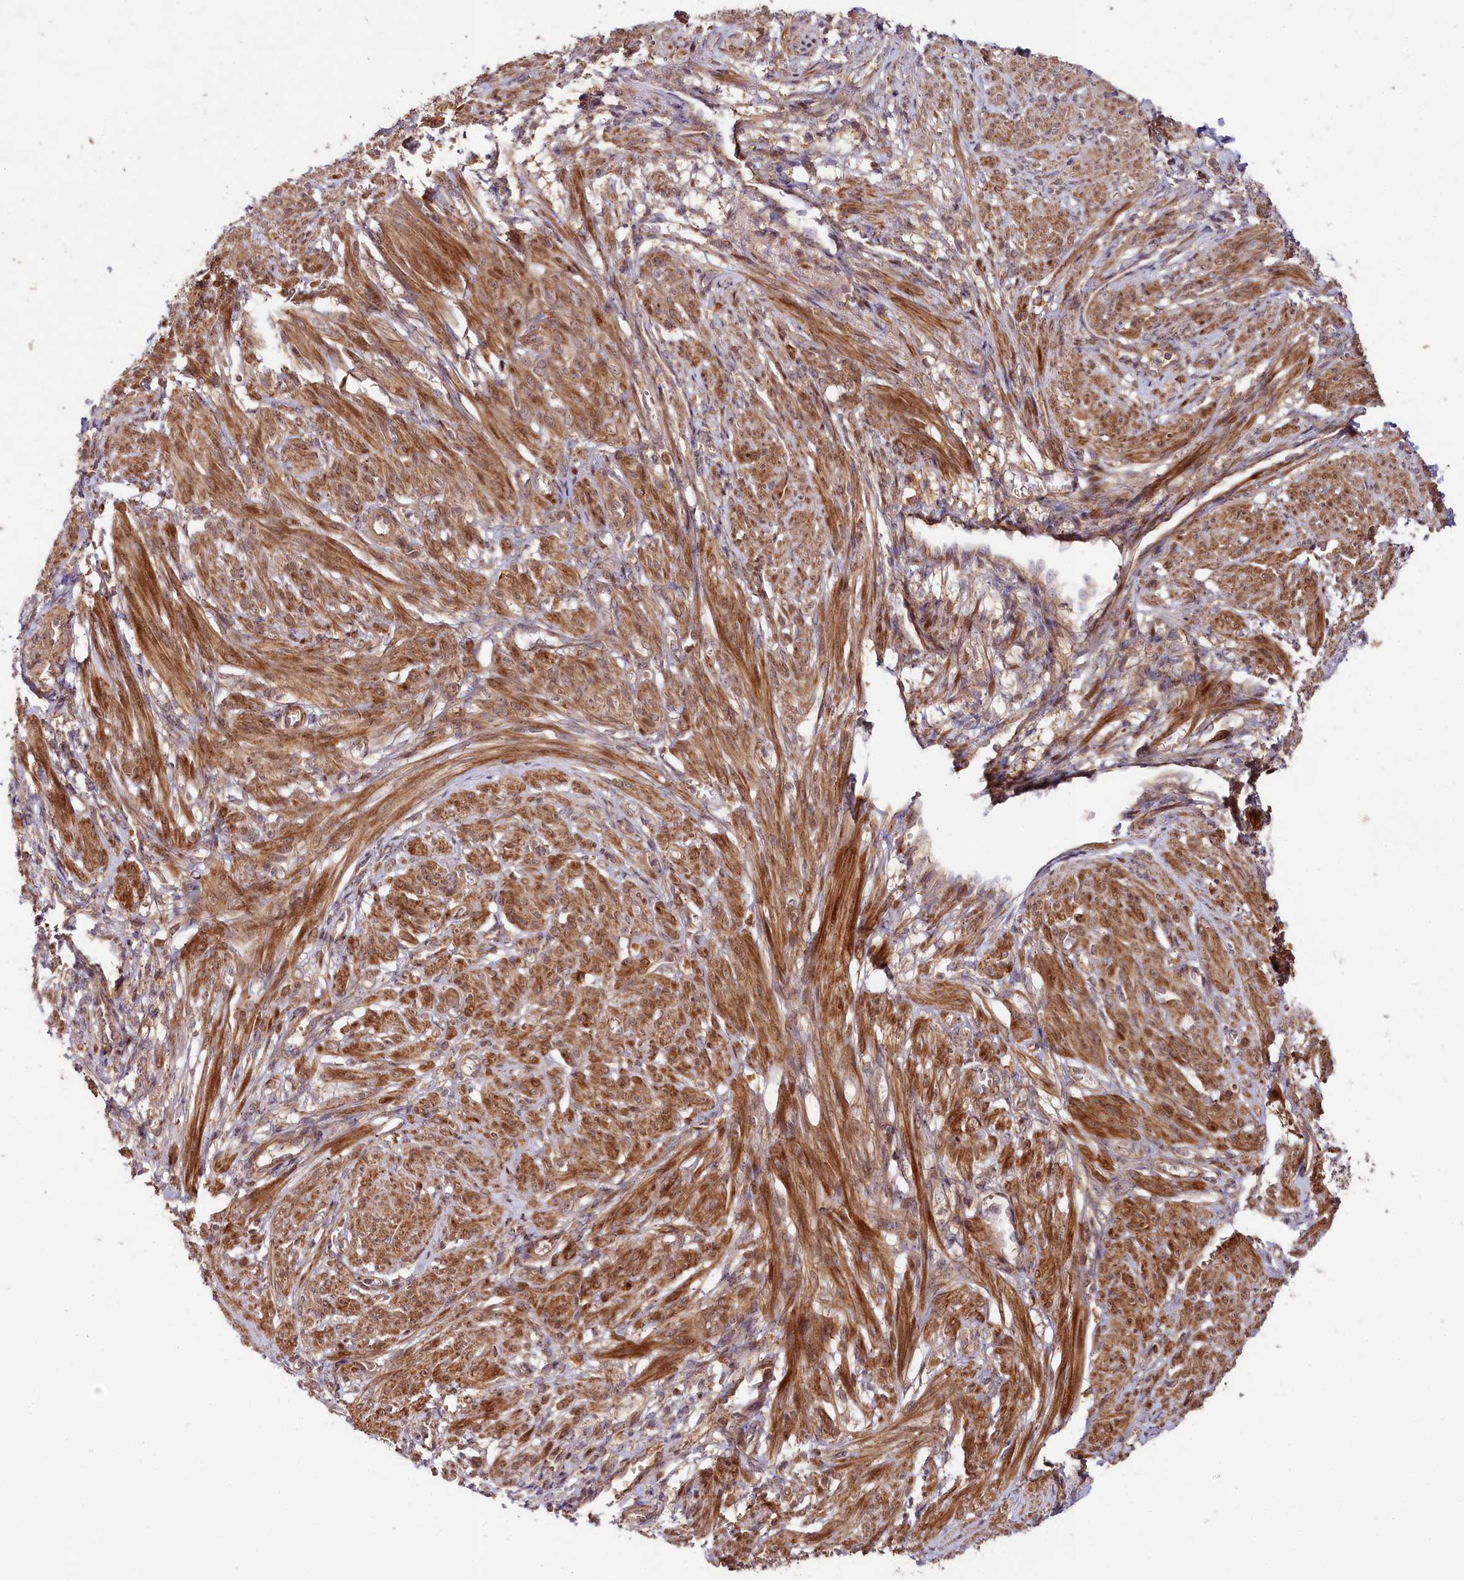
{"staining": {"intensity": "strong", "quantity": ">75%", "location": "cytoplasmic/membranous"}, "tissue": "smooth muscle", "cell_type": "Smooth muscle cells", "image_type": "normal", "snomed": [{"axis": "morphology", "description": "Normal tissue, NOS"}, {"axis": "topography", "description": "Smooth muscle"}], "caption": "Brown immunohistochemical staining in benign smooth muscle displays strong cytoplasmic/membranous expression in about >75% of smooth muscle cells.", "gene": "NEDD1", "patient": {"sex": "female", "age": 39}}